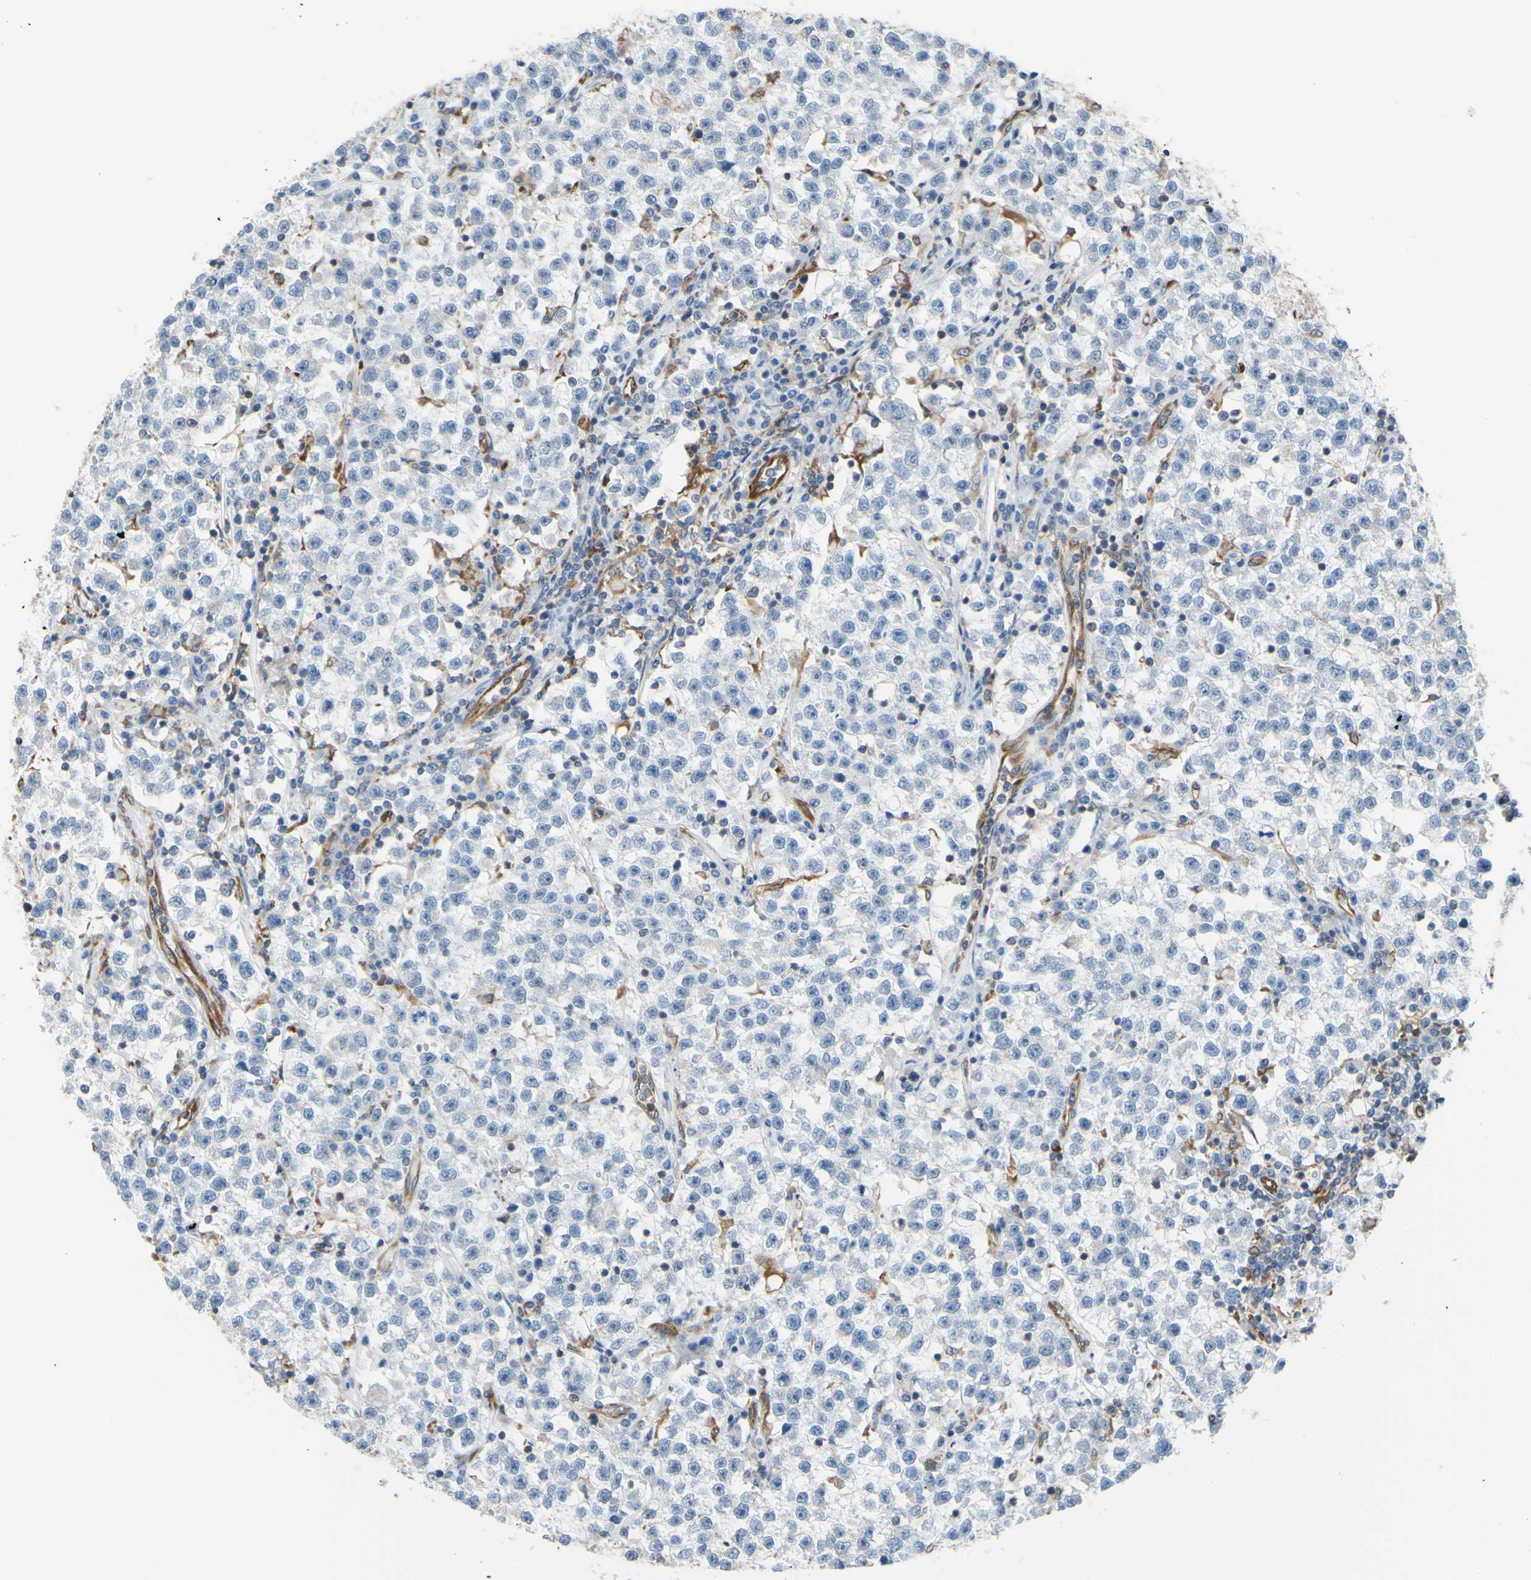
{"staining": {"intensity": "negative", "quantity": "none", "location": "none"}, "tissue": "testis cancer", "cell_type": "Tumor cells", "image_type": "cancer", "snomed": [{"axis": "morphology", "description": "Seminoma, NOS"}, {"axis": "topography", "description": "Testis"}], "caption": "Immunohistochemistry (IHC) image of neoplastic tissue: seminoma (testis) stained with DAB shows no significant protein expression in tumor cells.", "gene": "MGST2", "patient": {"sex": "male", "age": 22}}